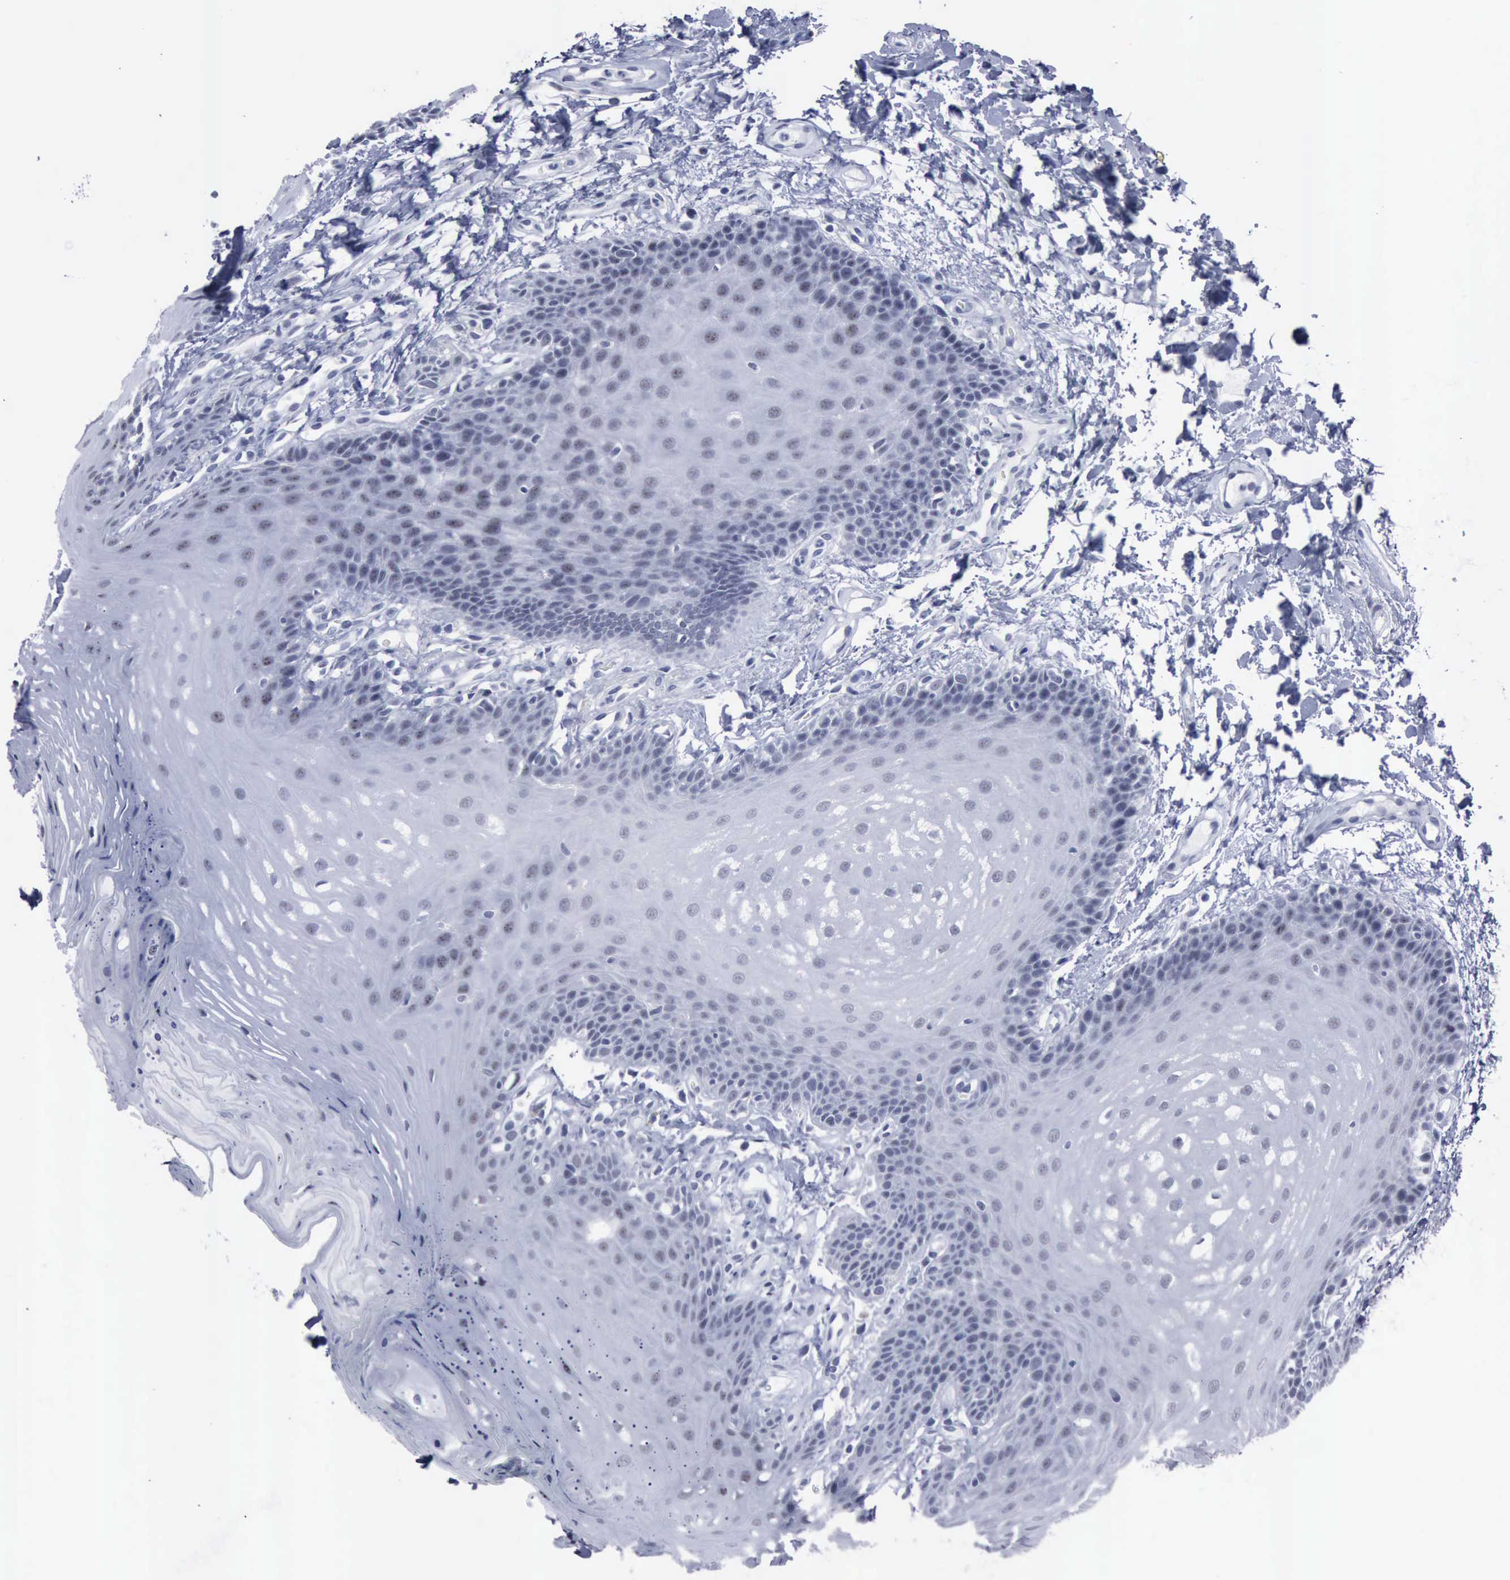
{"staining": {"intensity": "negative", "quantity": "none", "location": "none"}, "tissue": "oral mucosa", "cell_type": "Squamous epithelial cells", "image_type": "normal", "snomed": [{"axis": "morphology", "description": "Normal tissue, NOS"}, {"axis": "topography", "description": "Oral tissue"}], "caption": "There is no significant positivity in squamous epithelial cells of oral mucosa. (DAB IHC with hematoxylin counter stain).", "gene": "BRD1", "patient": {"sex": "male", "age": 62}}